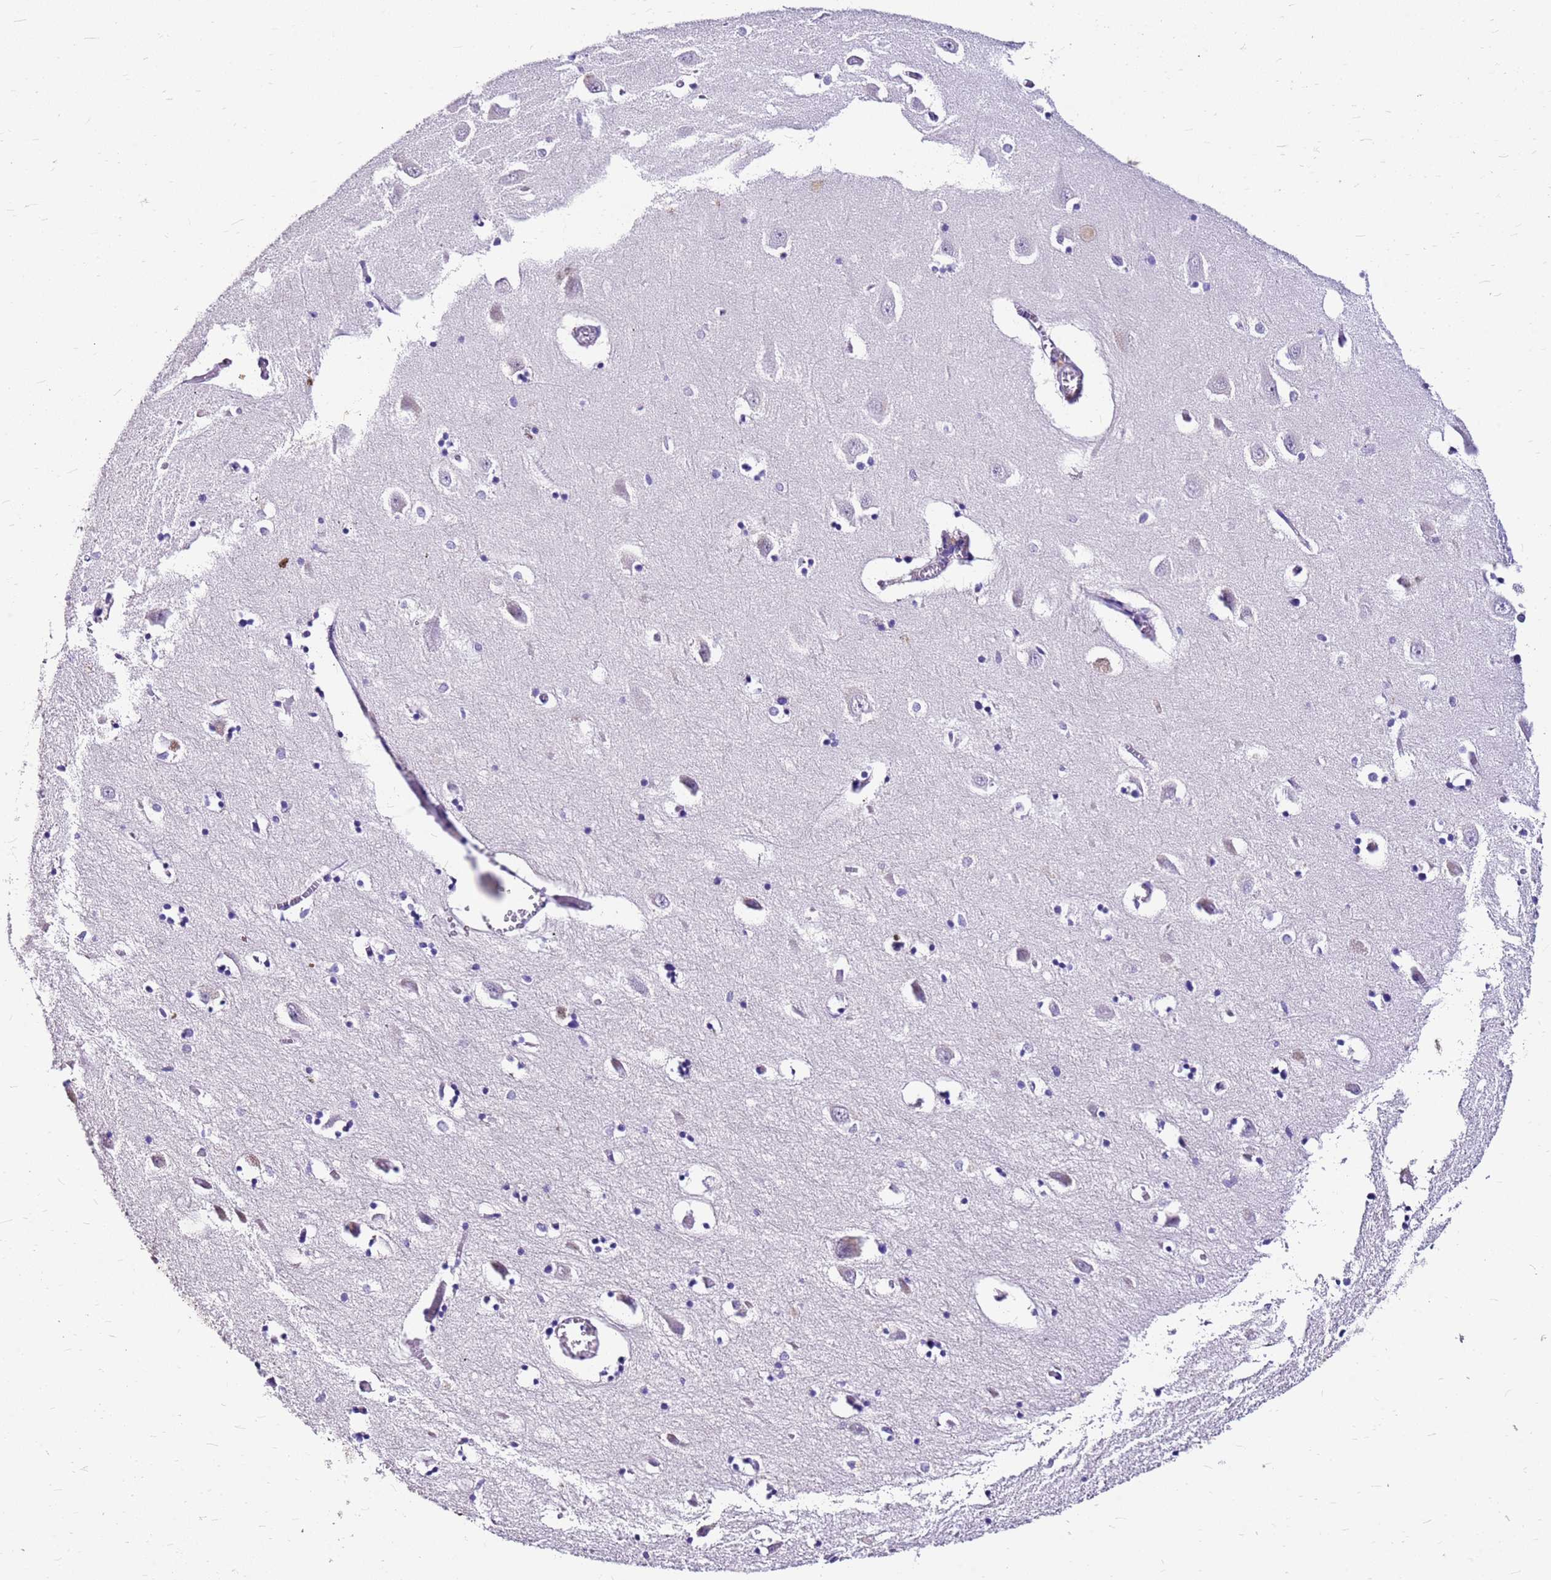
{"staining": {"intensity": "negative", "quantity": "none", "location": "none"}, "tissue": "hippocampus", "cell_type": "Glial cells", "image_type": "normal", "snomed": [{"axis": "morphology", "description": "Normal tissue, NOS"}, {"axis": "topography", "description": "Hippocampus"}], "caption": "Immunohistochemistry (IHC) of unremarkable human hippocampus exhibits no staining in glial cells. Nuclei are stained in blue.", "gene": "ALDH1A3", "patient": {"sex": "male", "age": 70}}